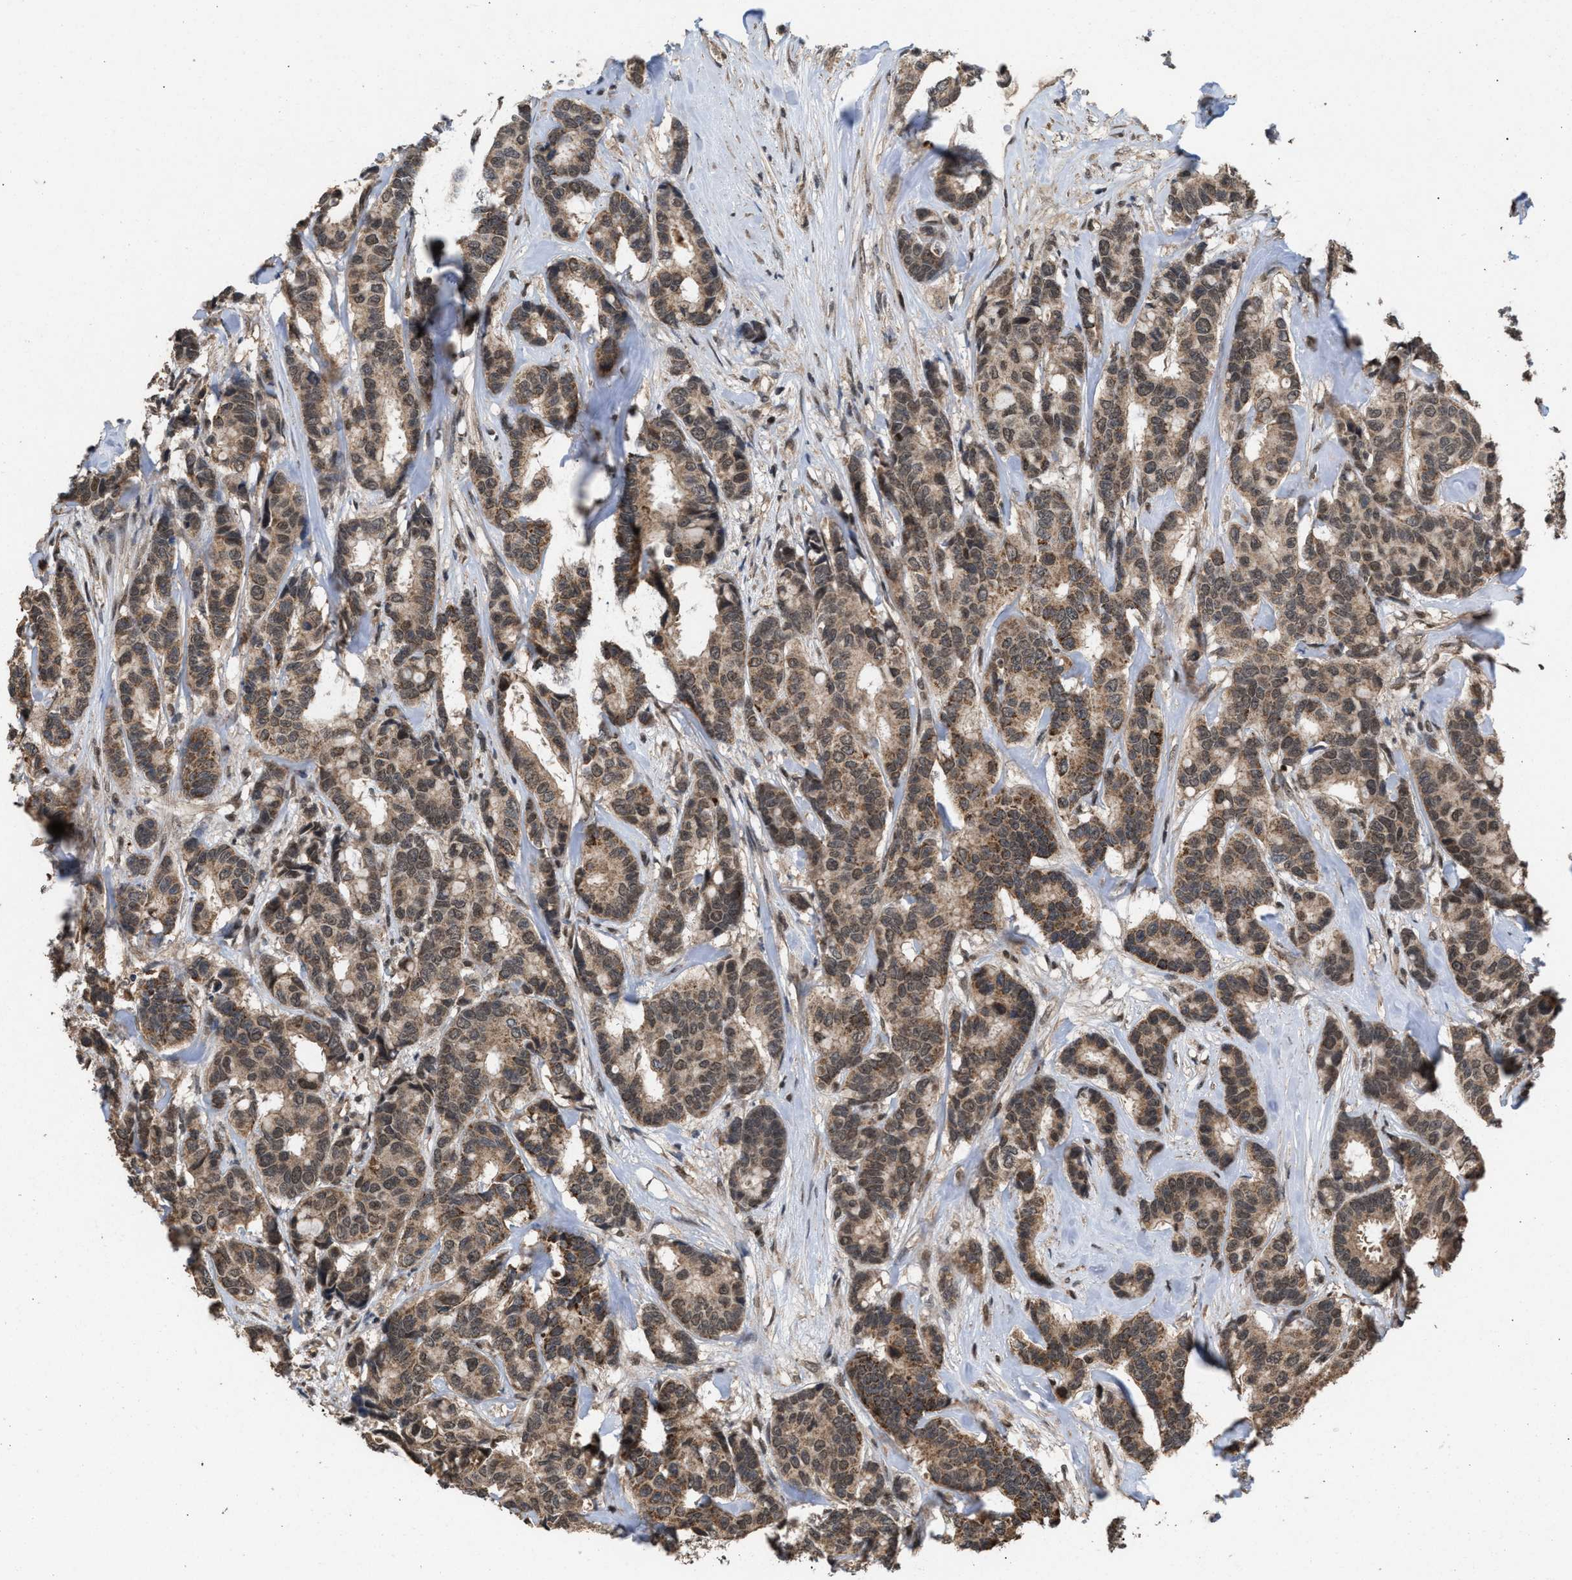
{"staining": {"intensity": "moderate", "quantity": ">75%", "location": "cytoplasmic/membranous"}, "tissue": "breast cancer", "cell_type": "Tumor cells", "image_type": "cancer", "snomed": [{"axis": "morphology", "description": "Duct carcinoma"}, {"axis": "topography", "description": "Breast"}], "caption": "This is a histology image of immunohistochemistry staining of breast cancer, which shows moderate positivity in the cytoplasmic/membranous of tumor cells.", "gene": "C9orf78", "patient": {"sex": "female", "age": 87}}